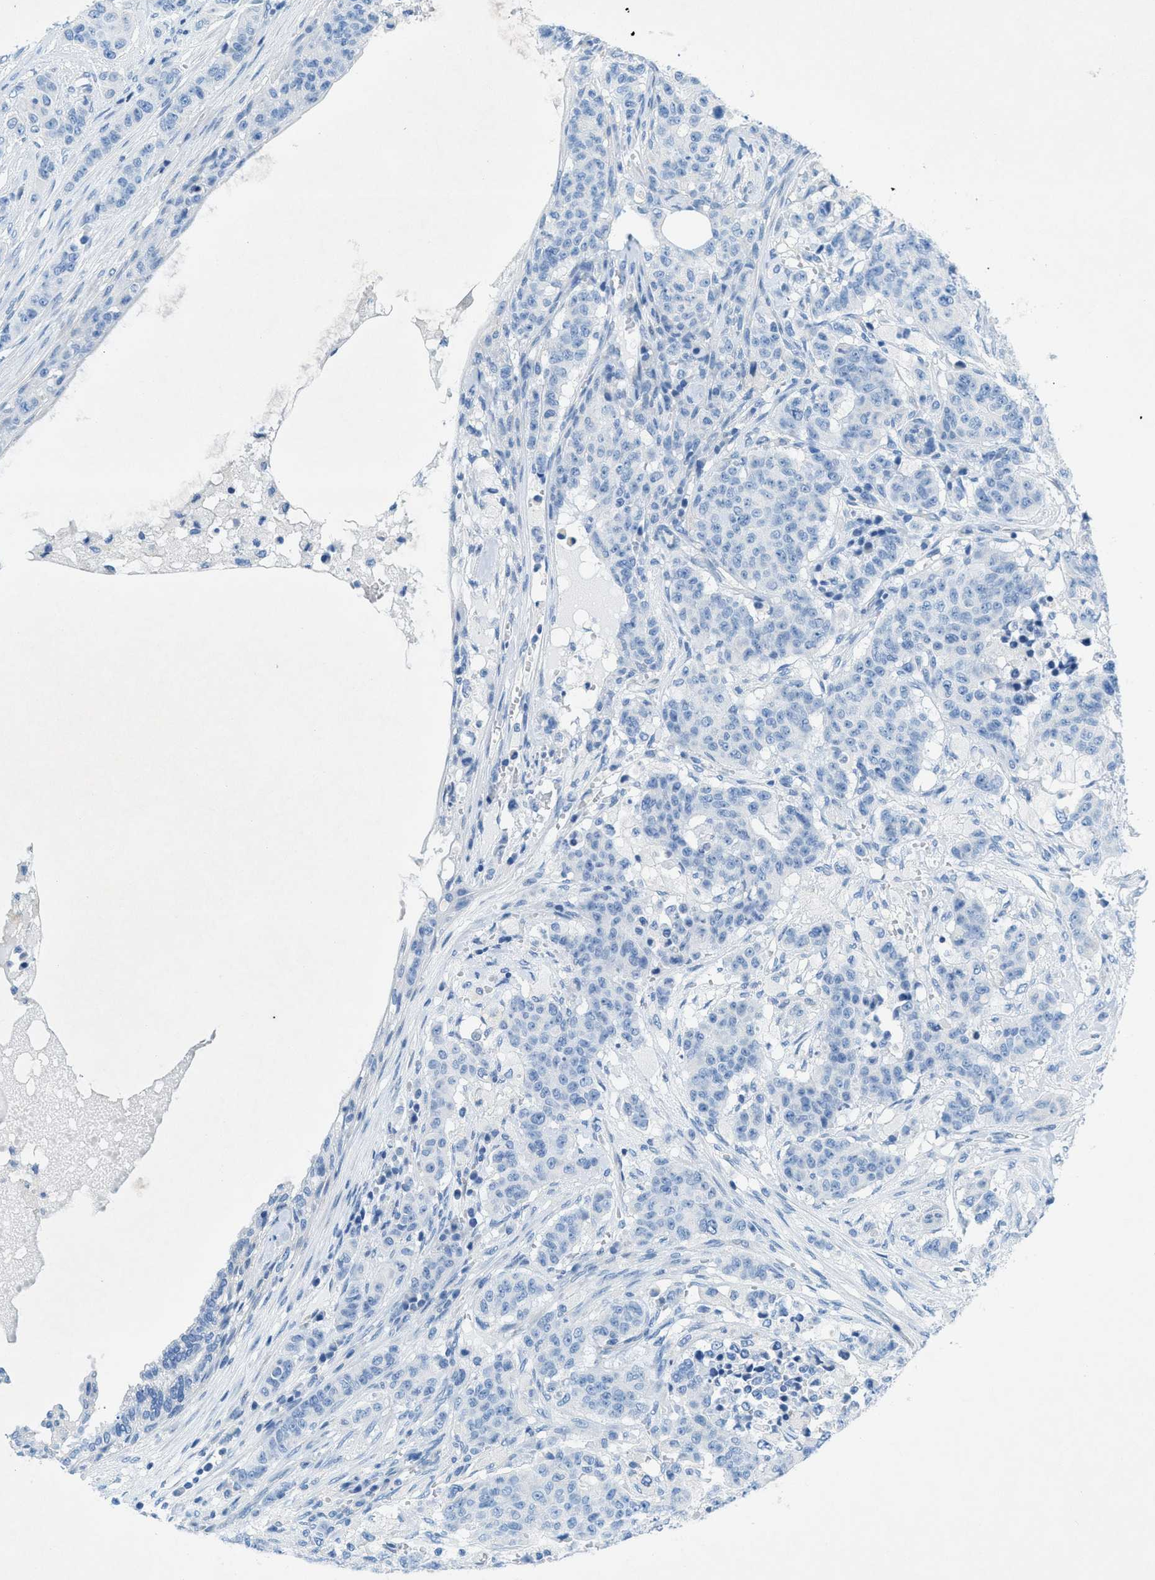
{"staining": {"intensity": "negative", "quantity": "none", "location": "none"}, "tissue": "breast cancer", "cell_type": "Tumor cells", "image_type": "cancer", "snomed": [{"axis": "morphology", "description": "Normal tissue, NOS"}, {"axis": "morphology", "description": "Duct carcinoma"}, {"axis": "topography", "description": "Breast"}], "caption": "A histopathology image of human invasive ductal carcinoma (breast) is negative for staining in tumor cells. (DAB (3,3'-diaminobenzidine) IHC with hematoxylin counter stain).", "gene": "GALNT17", "patient": {"sex": "female", "age": 40}}